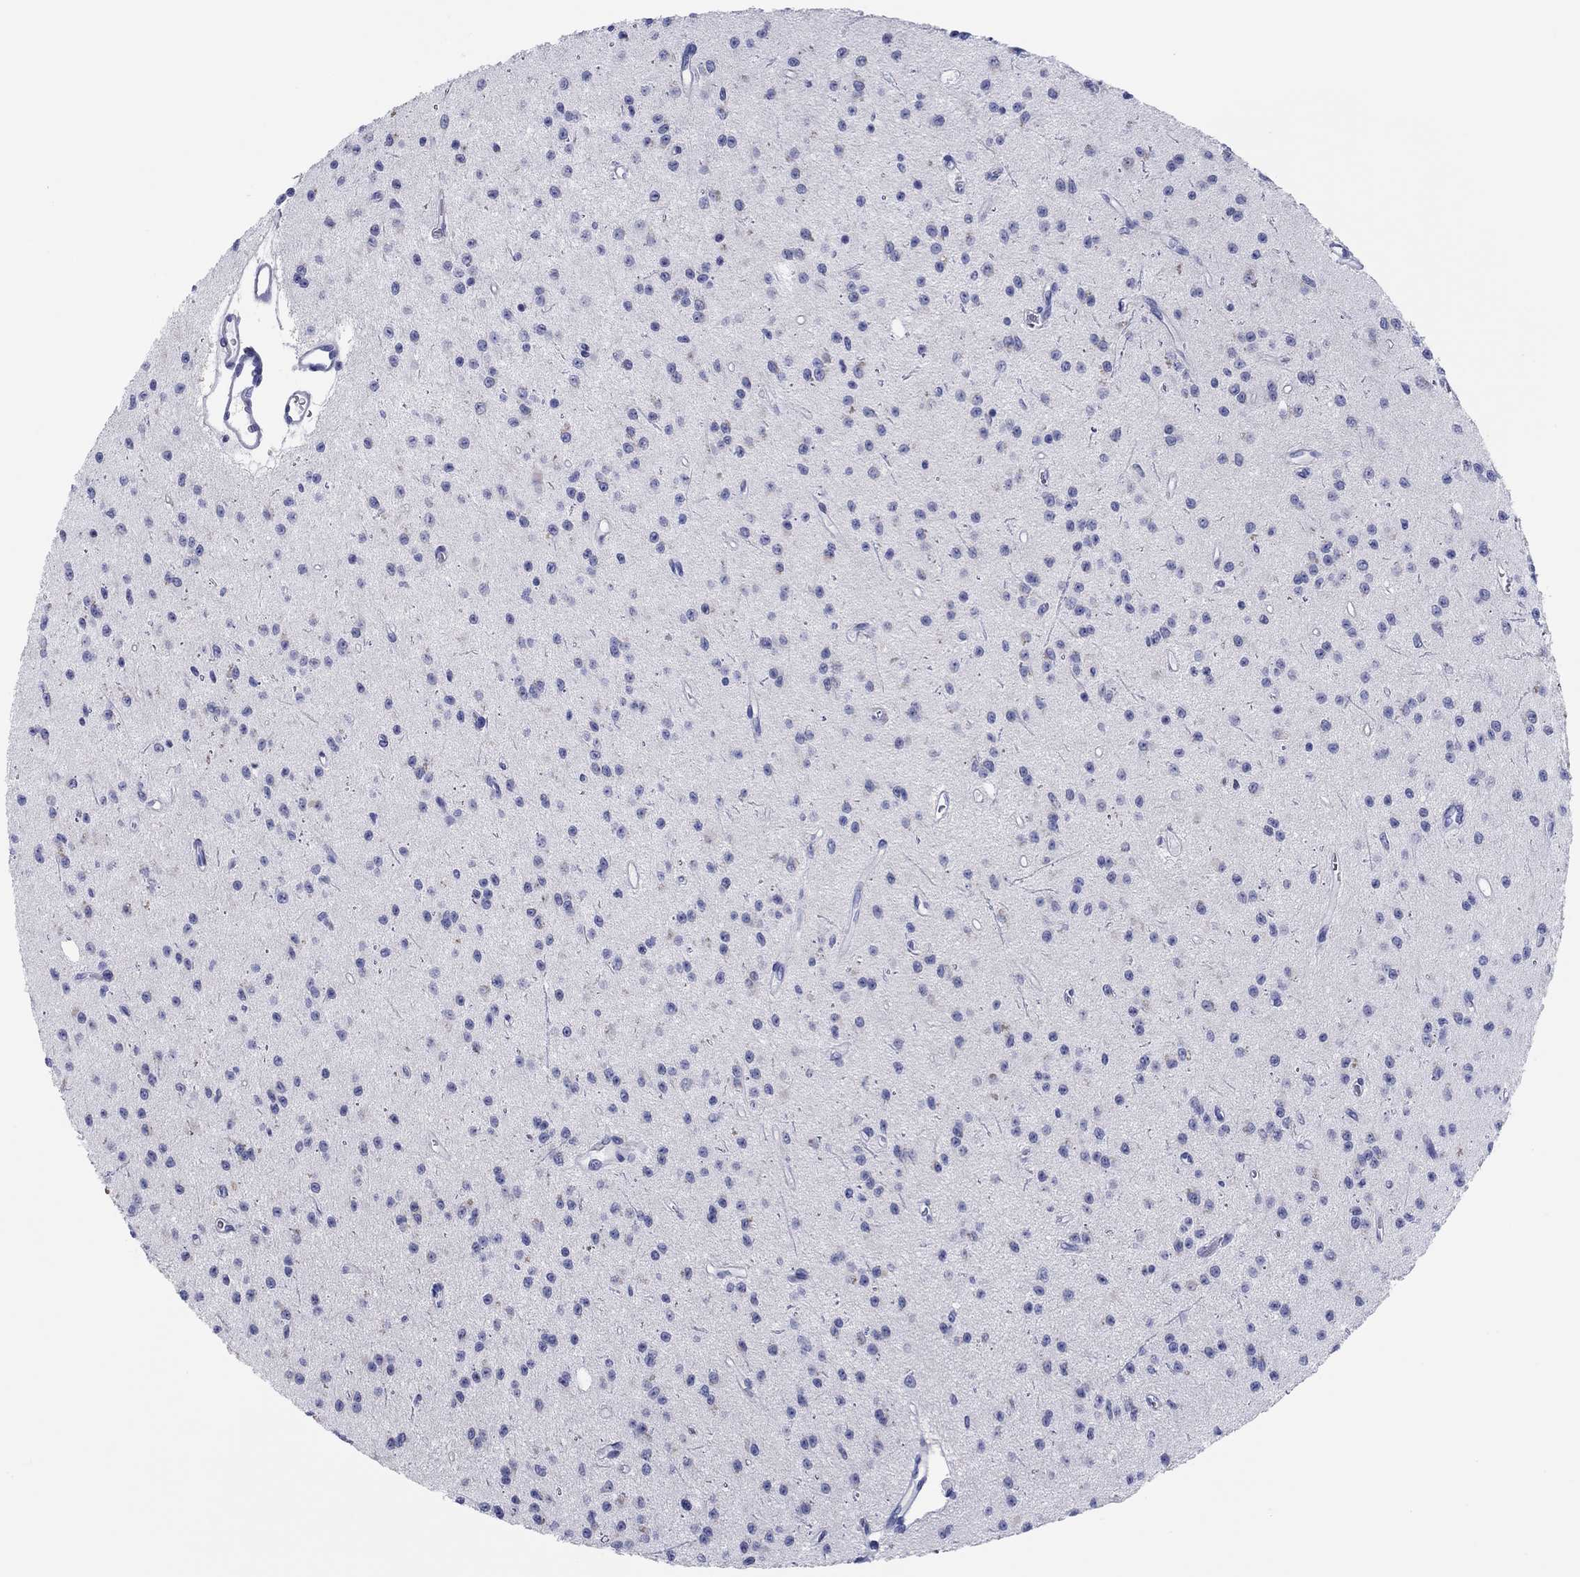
{"staining": {"intensity": "negative", "quantity": "none", "location": "none"}, "tissue": "glioma", "cell_type": "Tumor cells", "image_type": "cancer", "snomed": [{"axis": "morphology", "description": "Glioma, malignant, Low grade"}, {"axis": "topography", "description": "Brain"}], "caption": "High power microscopy histopathology image of an IHC photomicrograph of glioma, revealing no significant staining in tumor cells.", "gene": "ERICH3", "patient": {"sex": "female", "age": 45}}